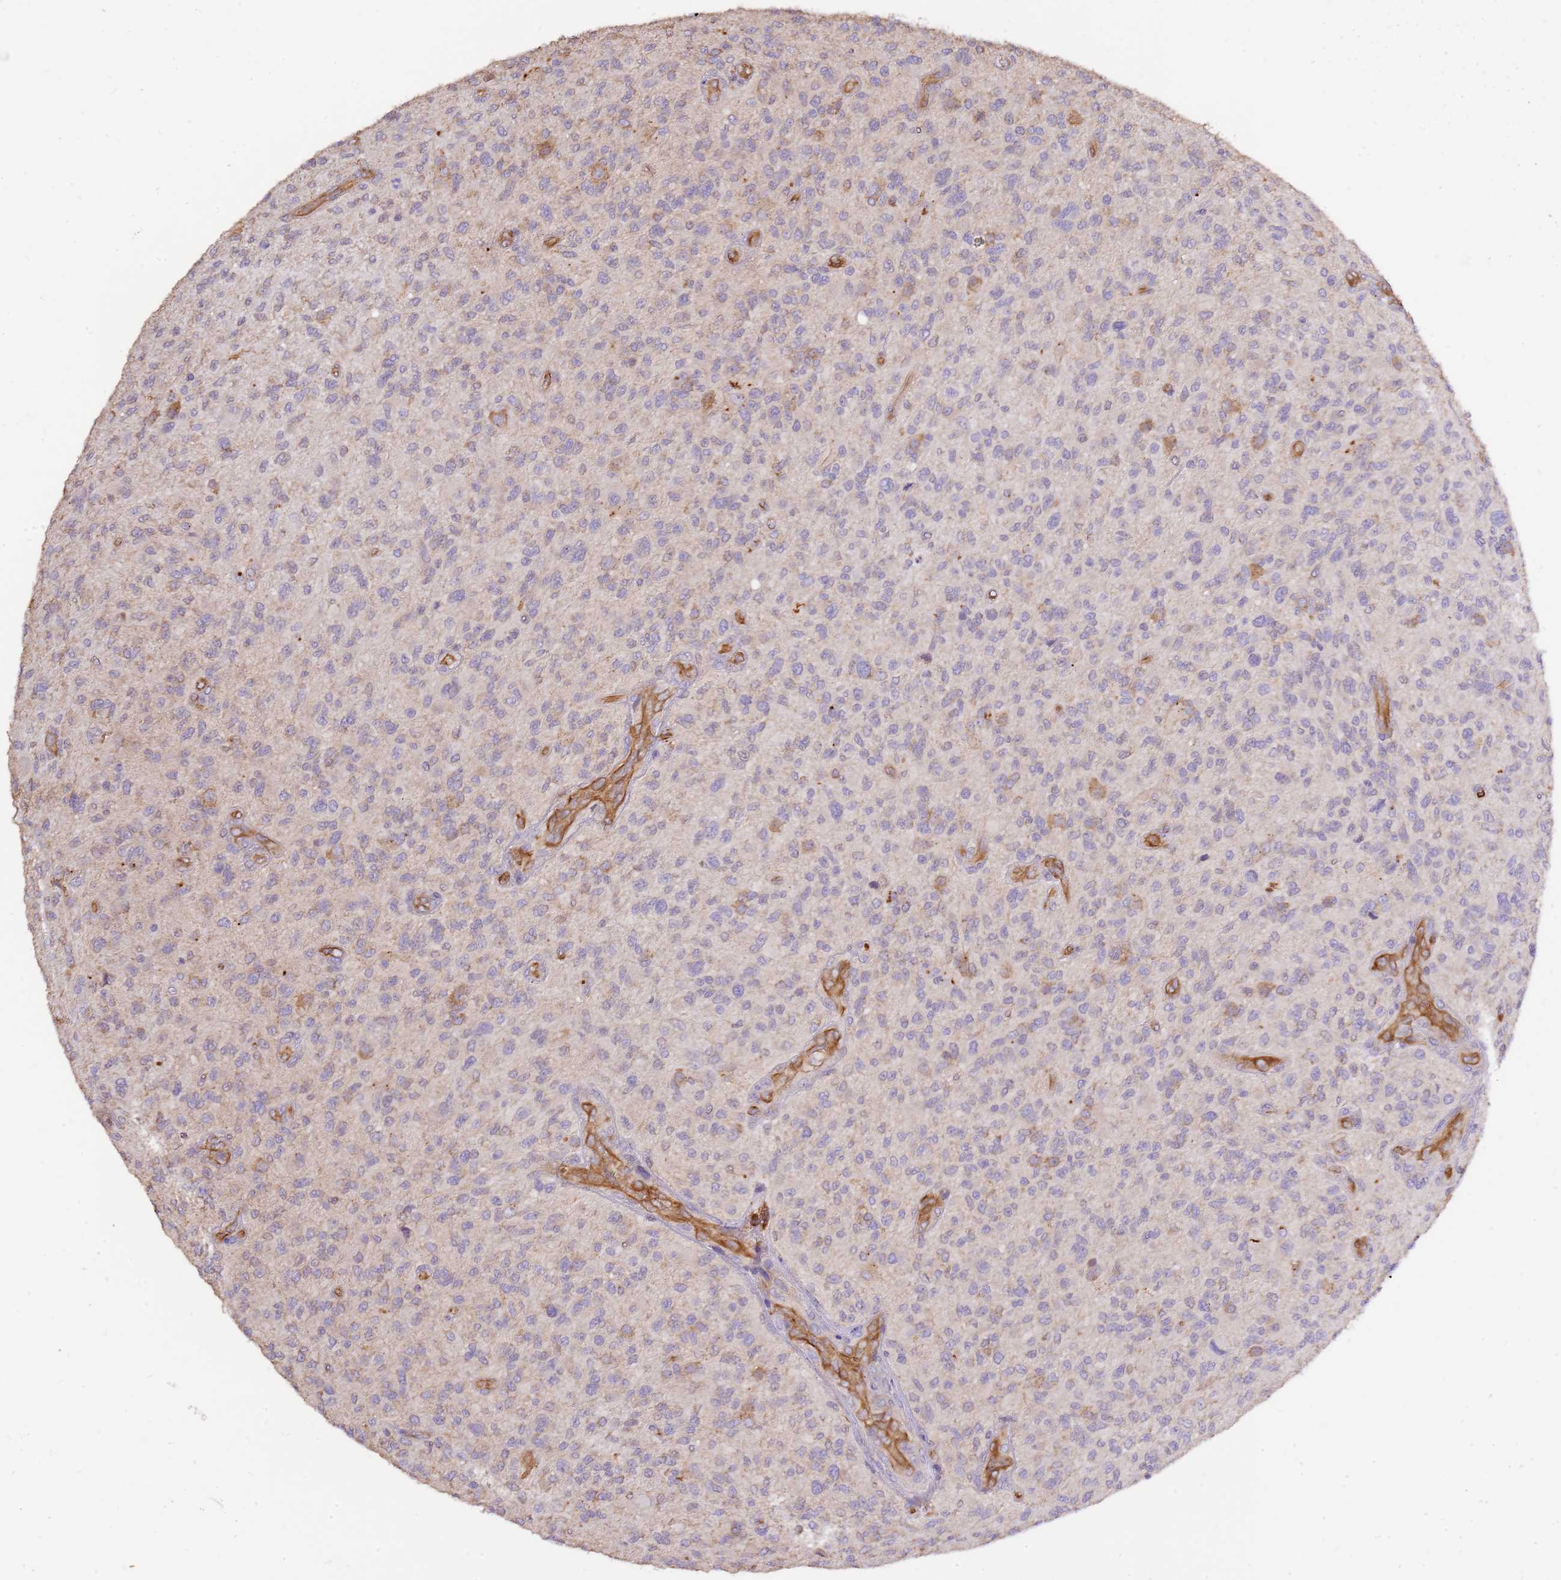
{"staining": {"intensity": "weak", "quantity": "<25%", "location": "cytoplasmic/membranous"}, "tissue": "glioma", "cell_type": "Tumor cells", "image_type": "cancer", "snomed": [{"axis": "morphology", "description": "Glioma, malignant, High grade"}, {"axis": "topography", "description": "Brain"}], "caption": "The image shows no staining of tumor cells in glioma.", "gene": "DOCK9", "patient": {"sex": "male", "age": 47}}